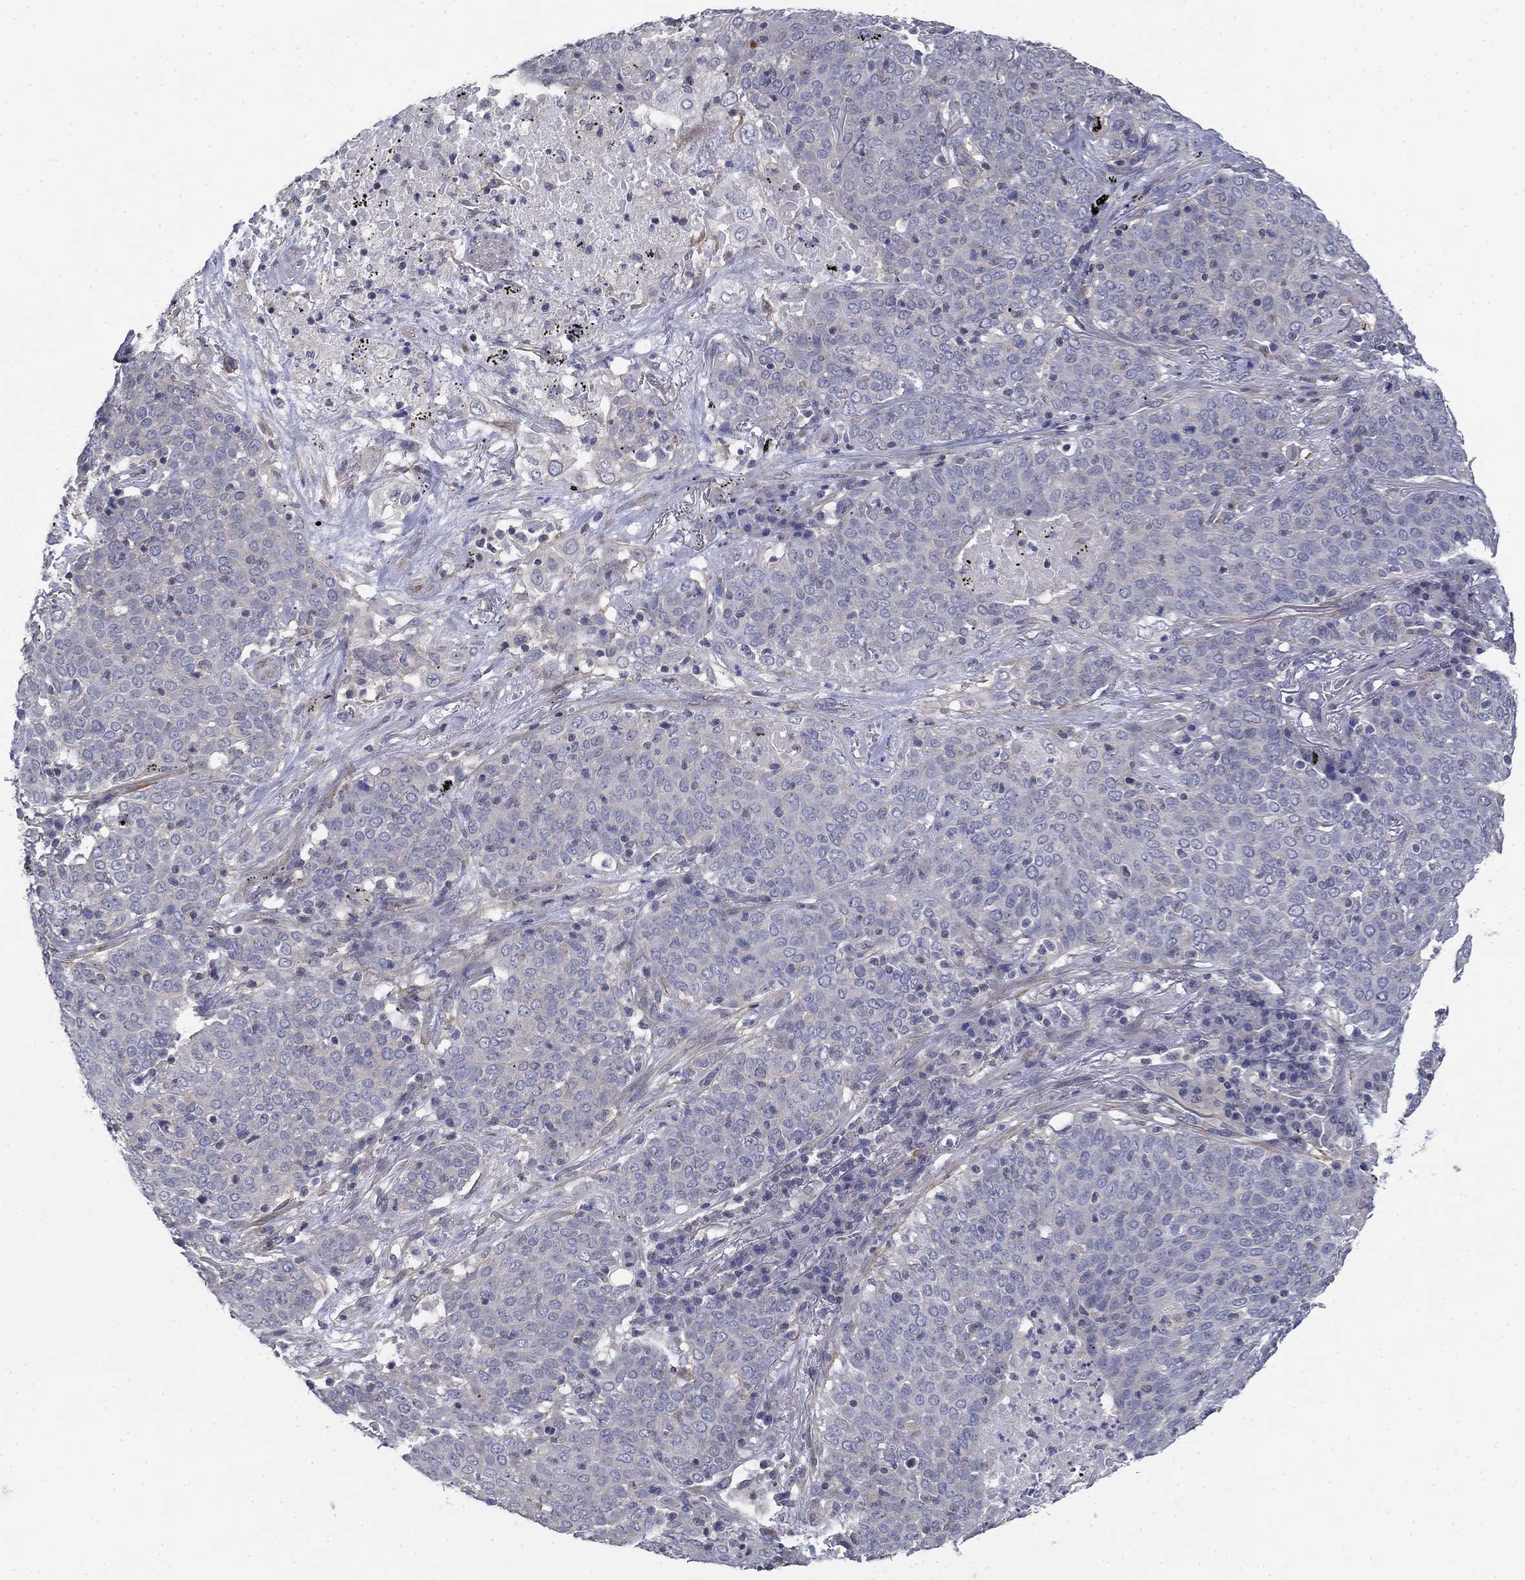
{"staining": {"intensity": "negative", "quantity": "none", "location": "none"}, "tissue": "lung cancer", "cell_type": "Tumor cells", "image_type": "cancer", "snomed": [{"axis": "morphology", "description": "Squamous cell carcinoma, NOS"}, {"axis": "topography", "description": "Lung"}], "caption": "A high-resolution image shows immunohistochemistry staining of lung cancer, which demonstrates no significant expression in tumor cells.", "gene": "GRK7", "patient": {"sex": "male", "age": 82}}